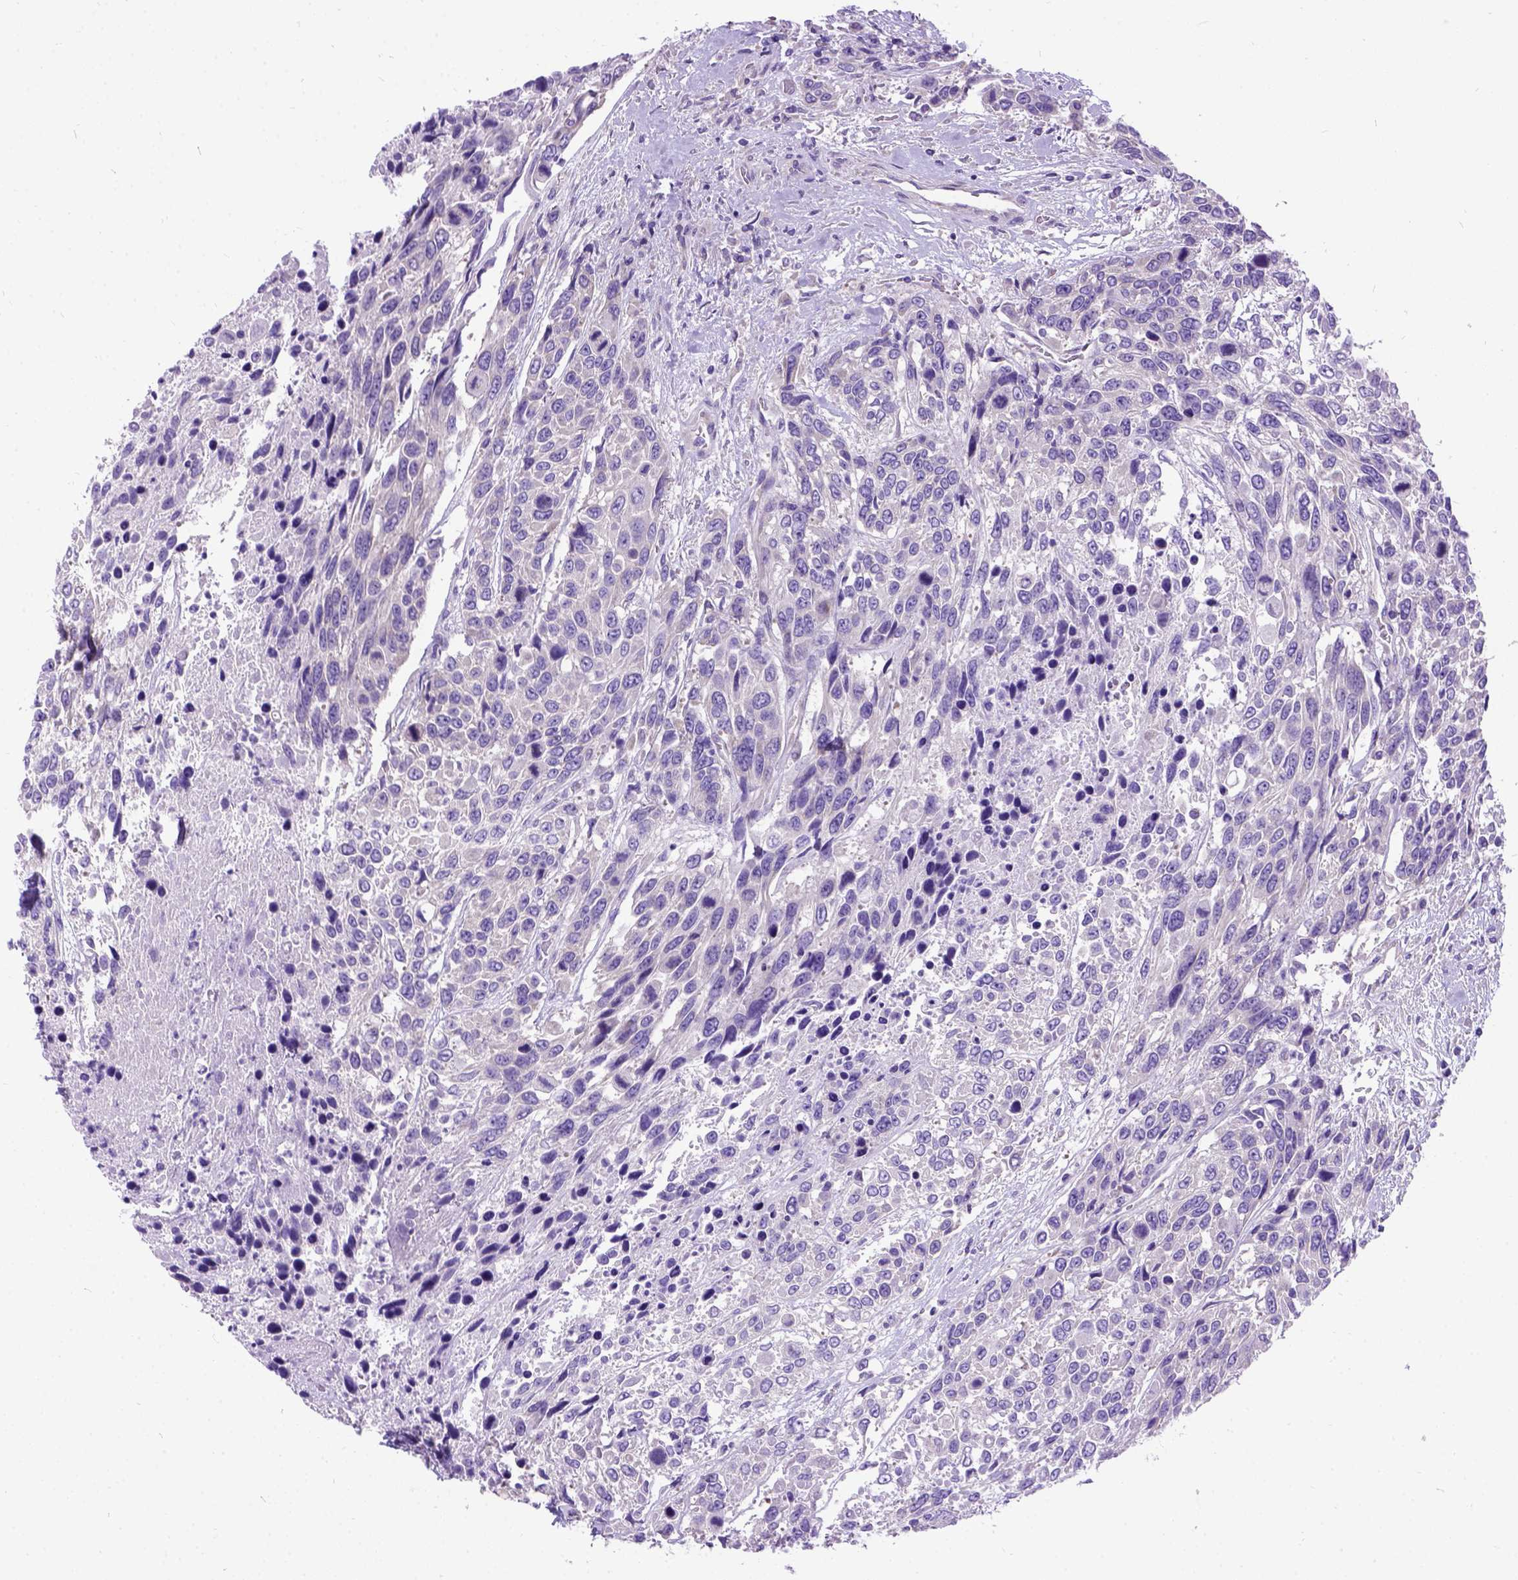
{"staining": {"intensity": "negative", "quantity": "none", "location": "none"}, "tissue": "urothelial cancer", "cell_type": "Tumor cells", "image_type": "cancer", "snomed": [{"axis": "morphology", "description": "Urothelial carcinoma, High grade"}, {"axis": "topography", "description": "Urinary bladder"}], "caption": "A high-resolution photomicrograph shows immunohistochemistry (IHC) staining of urothelial cancer, which reveals no significant staining in tumor cells.", "gene": "CFAP54", "patient": {"sex": "female", "age": 70}}